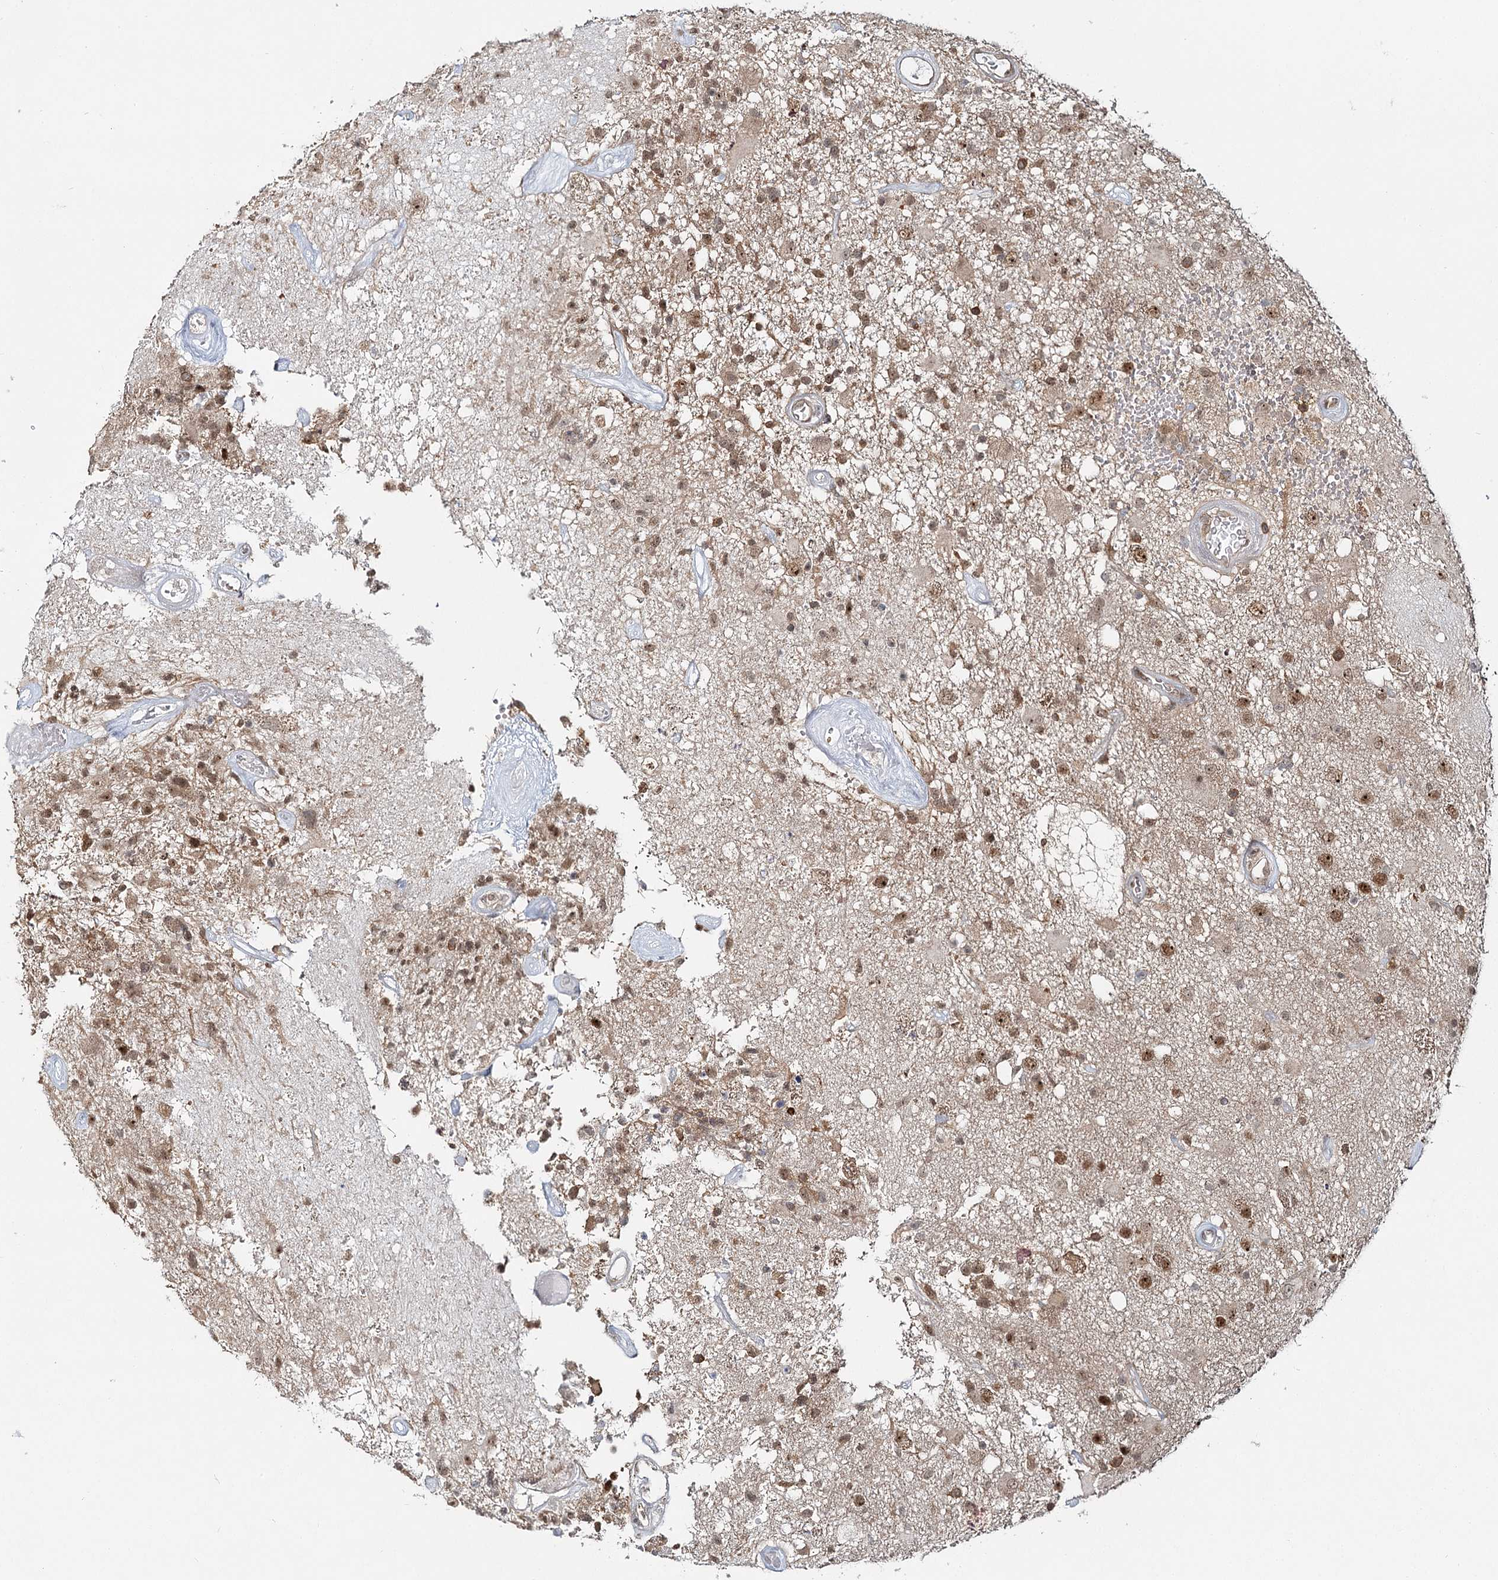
{"staining": {"intensity": "moderate", "quantity": ">75%", "location": "nuclear"}, "tissue": "glioma", "cell_type": "Tumor cells", "image_type": "cancer", "snomed": [{"axis": "morphology", "description": "Glioma, malignant, High grade"}, {"axis": "morphology", "description": "Glioblastoma, NOS"}, {"axis": "topography", "description": "Brain"}], "caption": "Immunohistochemistry (IHC) photomicrograph of high-grade glioma (malignant) stained for a protein (brown), which reveals medium levels of moderate nuclear positivity in about >75% of tumor cells.", "gene": "FAM120B", "patient": {"sex": "male", "age": 60}}